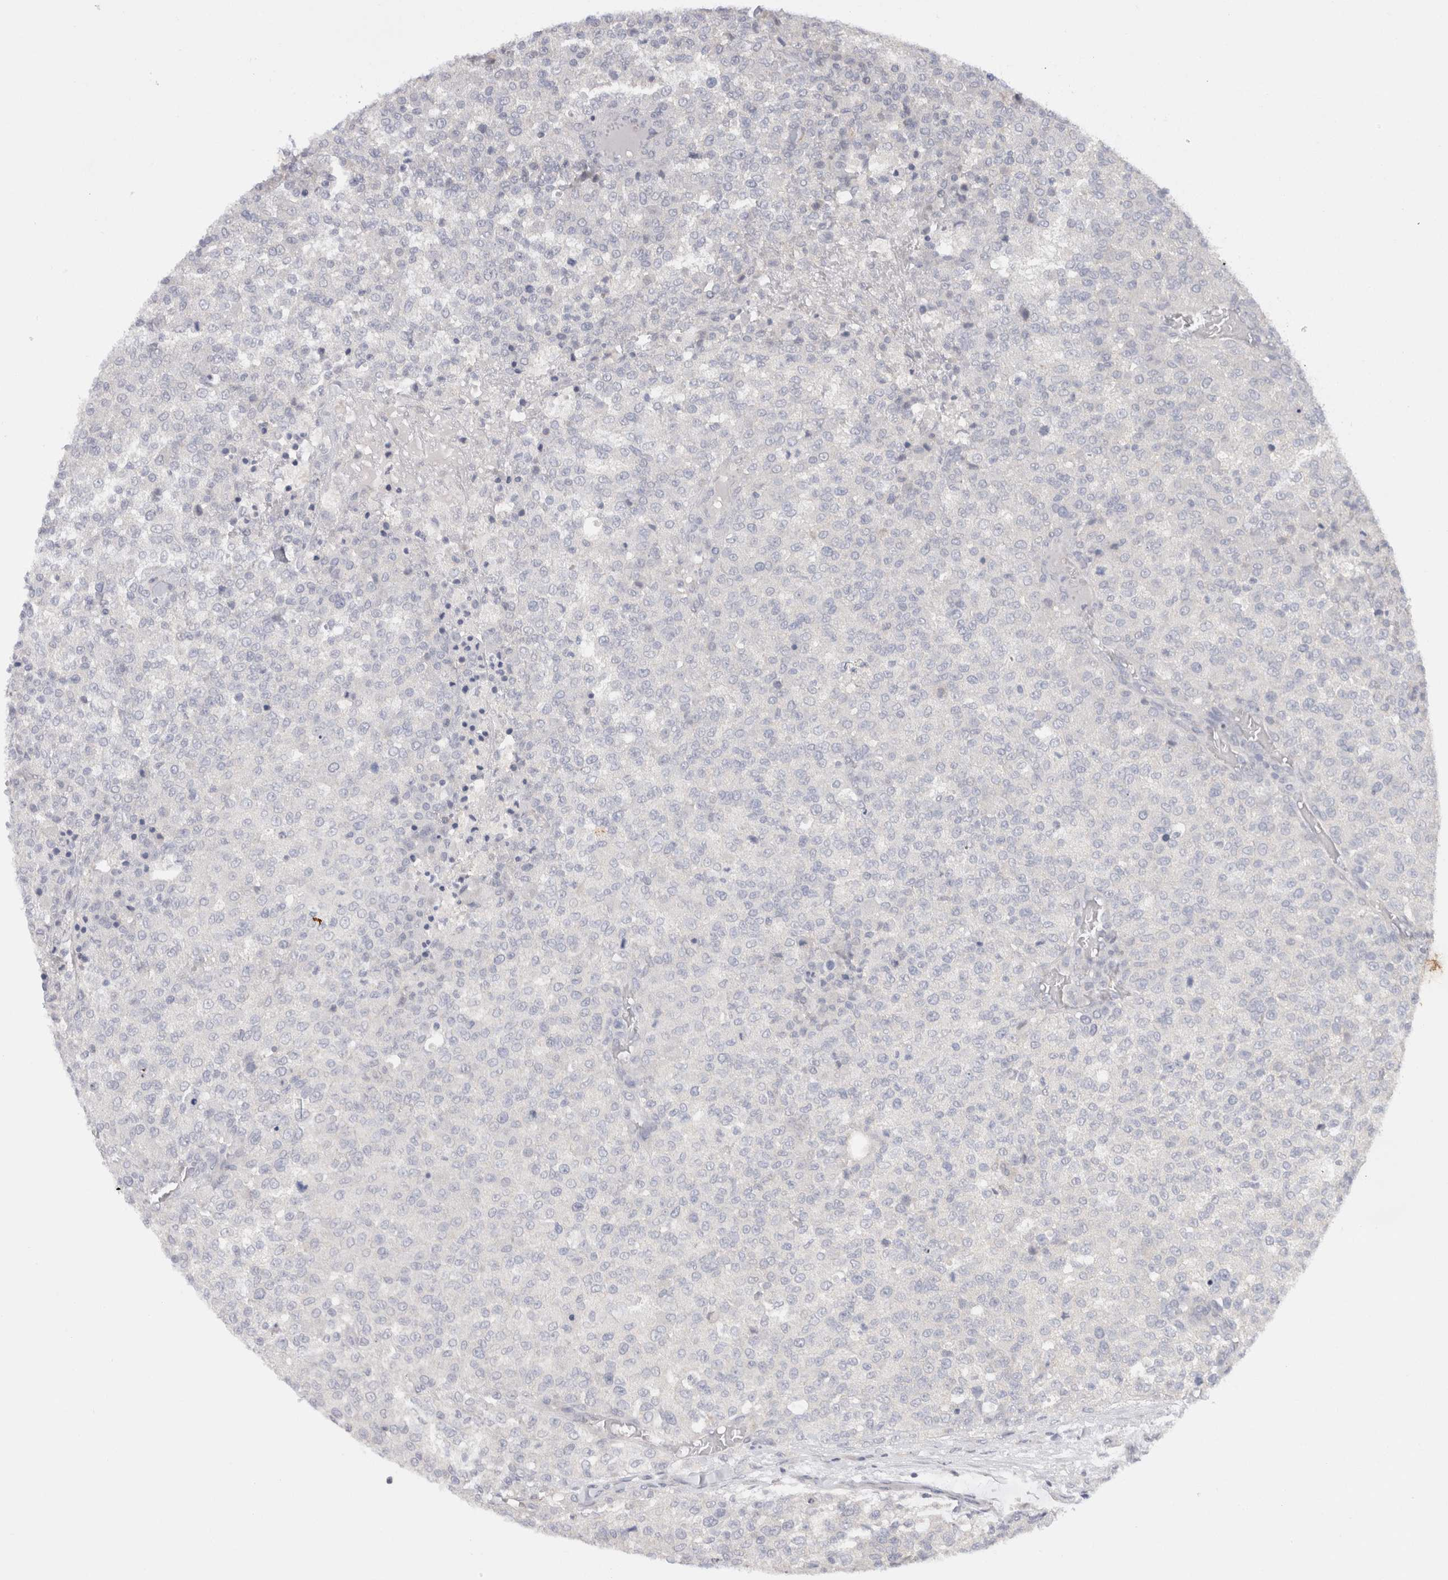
{"staining": {"intensity": "negative", "quantity": "none", "location": "none"}, "tissue": "testis cancer", "cell_type": "Tumor cells", "image_type": "cancer", "snomed": [{"axis": "morphology", "description": "Seminoma, NOS"}, {"axis": "topography", "description": "Testis"}], "caption": "Protein analysis of testis cancer displays no significant expression in tumor cells.", "gene": "CHRM4", "patient": {"sex": "male", "age": 59}}